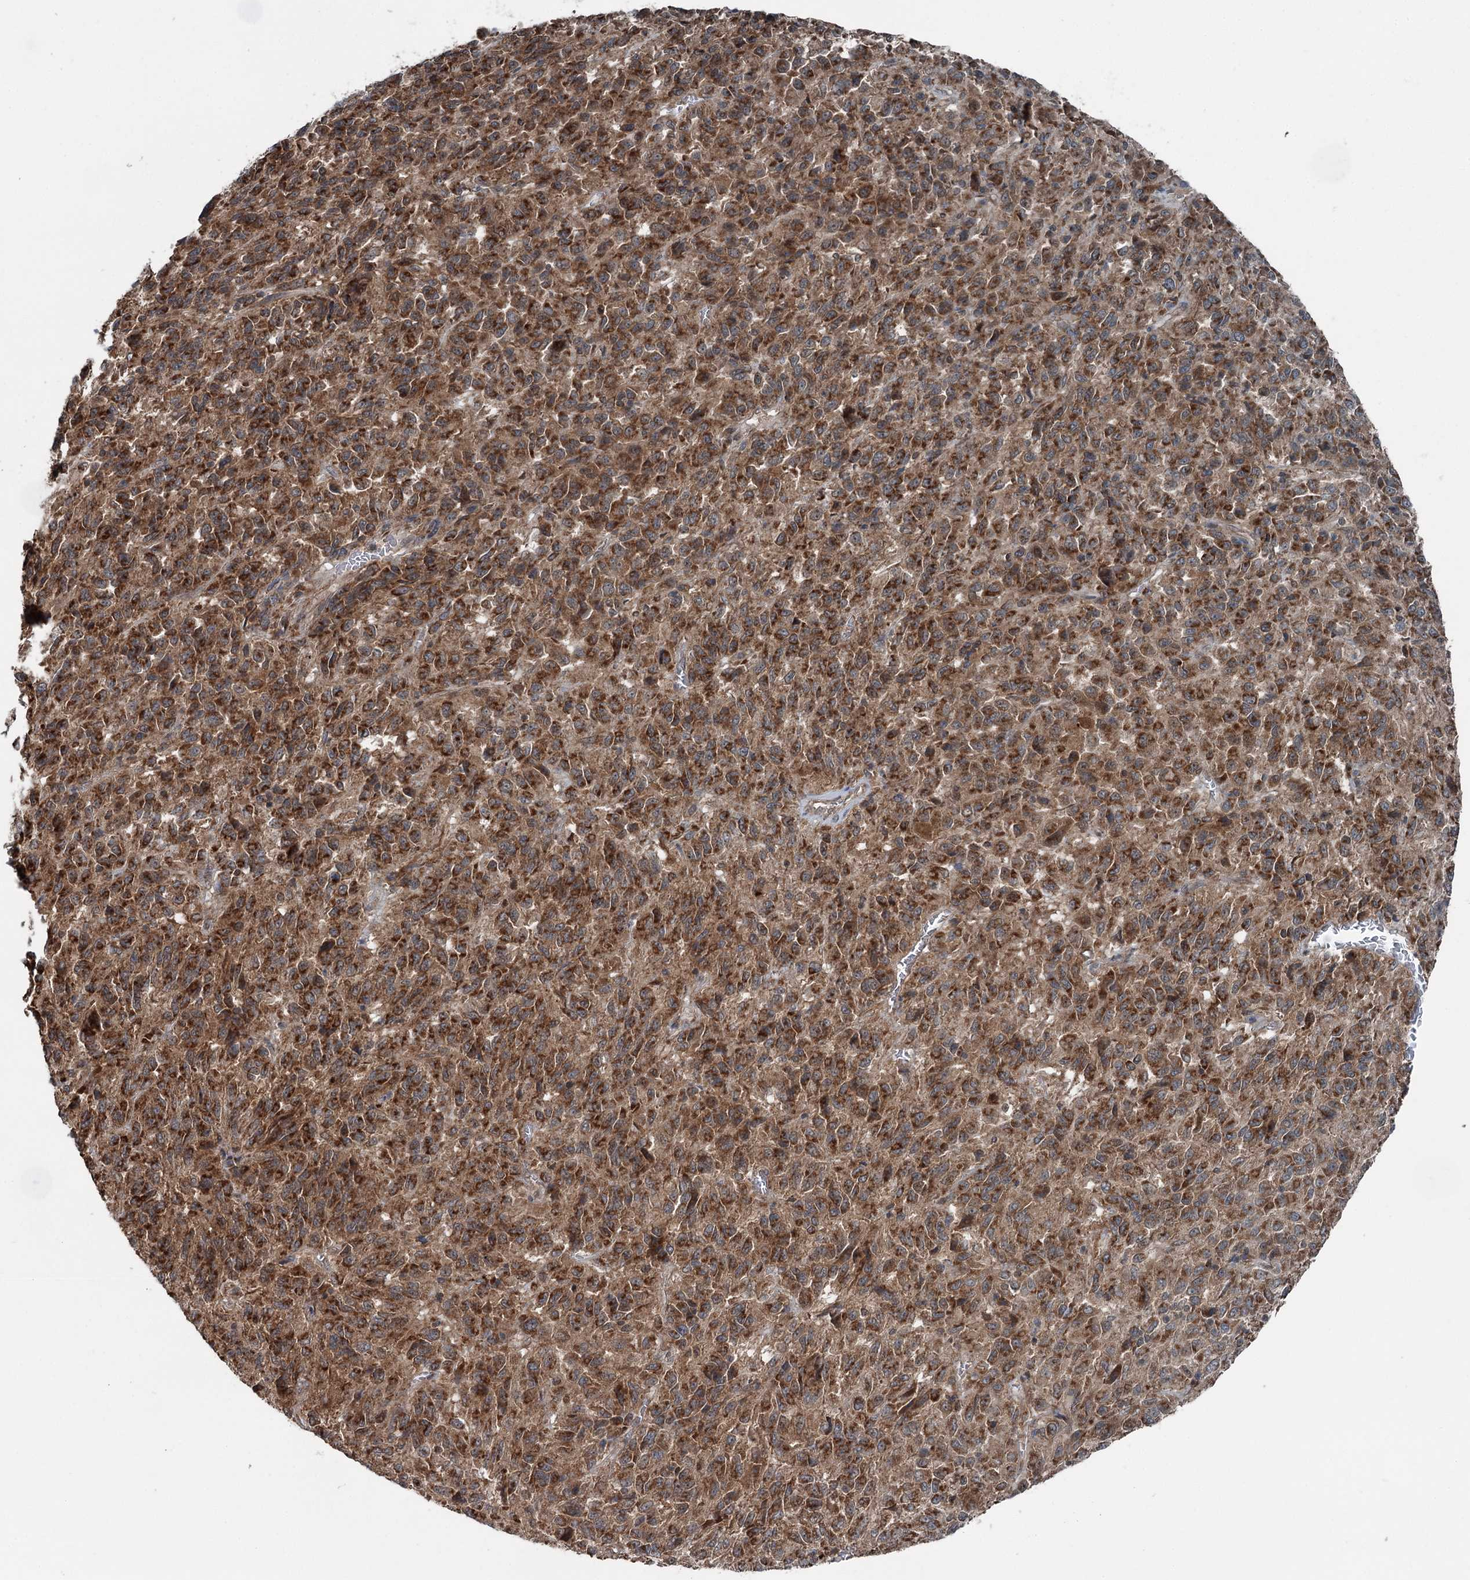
{"staining": {"intensity": "moderate", "quantity": ">75%", "location": "cytoplasmic/membranous"}, "tissue": "melanoma", "cell_type": "Tumor cells", "image_type": "cancer", "snomed": [{"axis": "morphology", "description": "Malignant melanoma, Metastatic site"}, {"axis": "topography", "description": "Lung"}], "caption": "High-magnification brightfield microscopy of melanoma stained with DAB (3,3'-diaminobenzidine) (brown) and counterstained with hematoxylin (blue). tumor cells exhibit moderate cytoplasmic/membranous positivity is present in approximately>75% of cells. The protein of interest is stained brown, and the nuclei are stained in blue (DAB IHC with brightfield microscopy, high magnification).", "gene": "WAPL", "patient": {"sex": "male", "age": 64}}